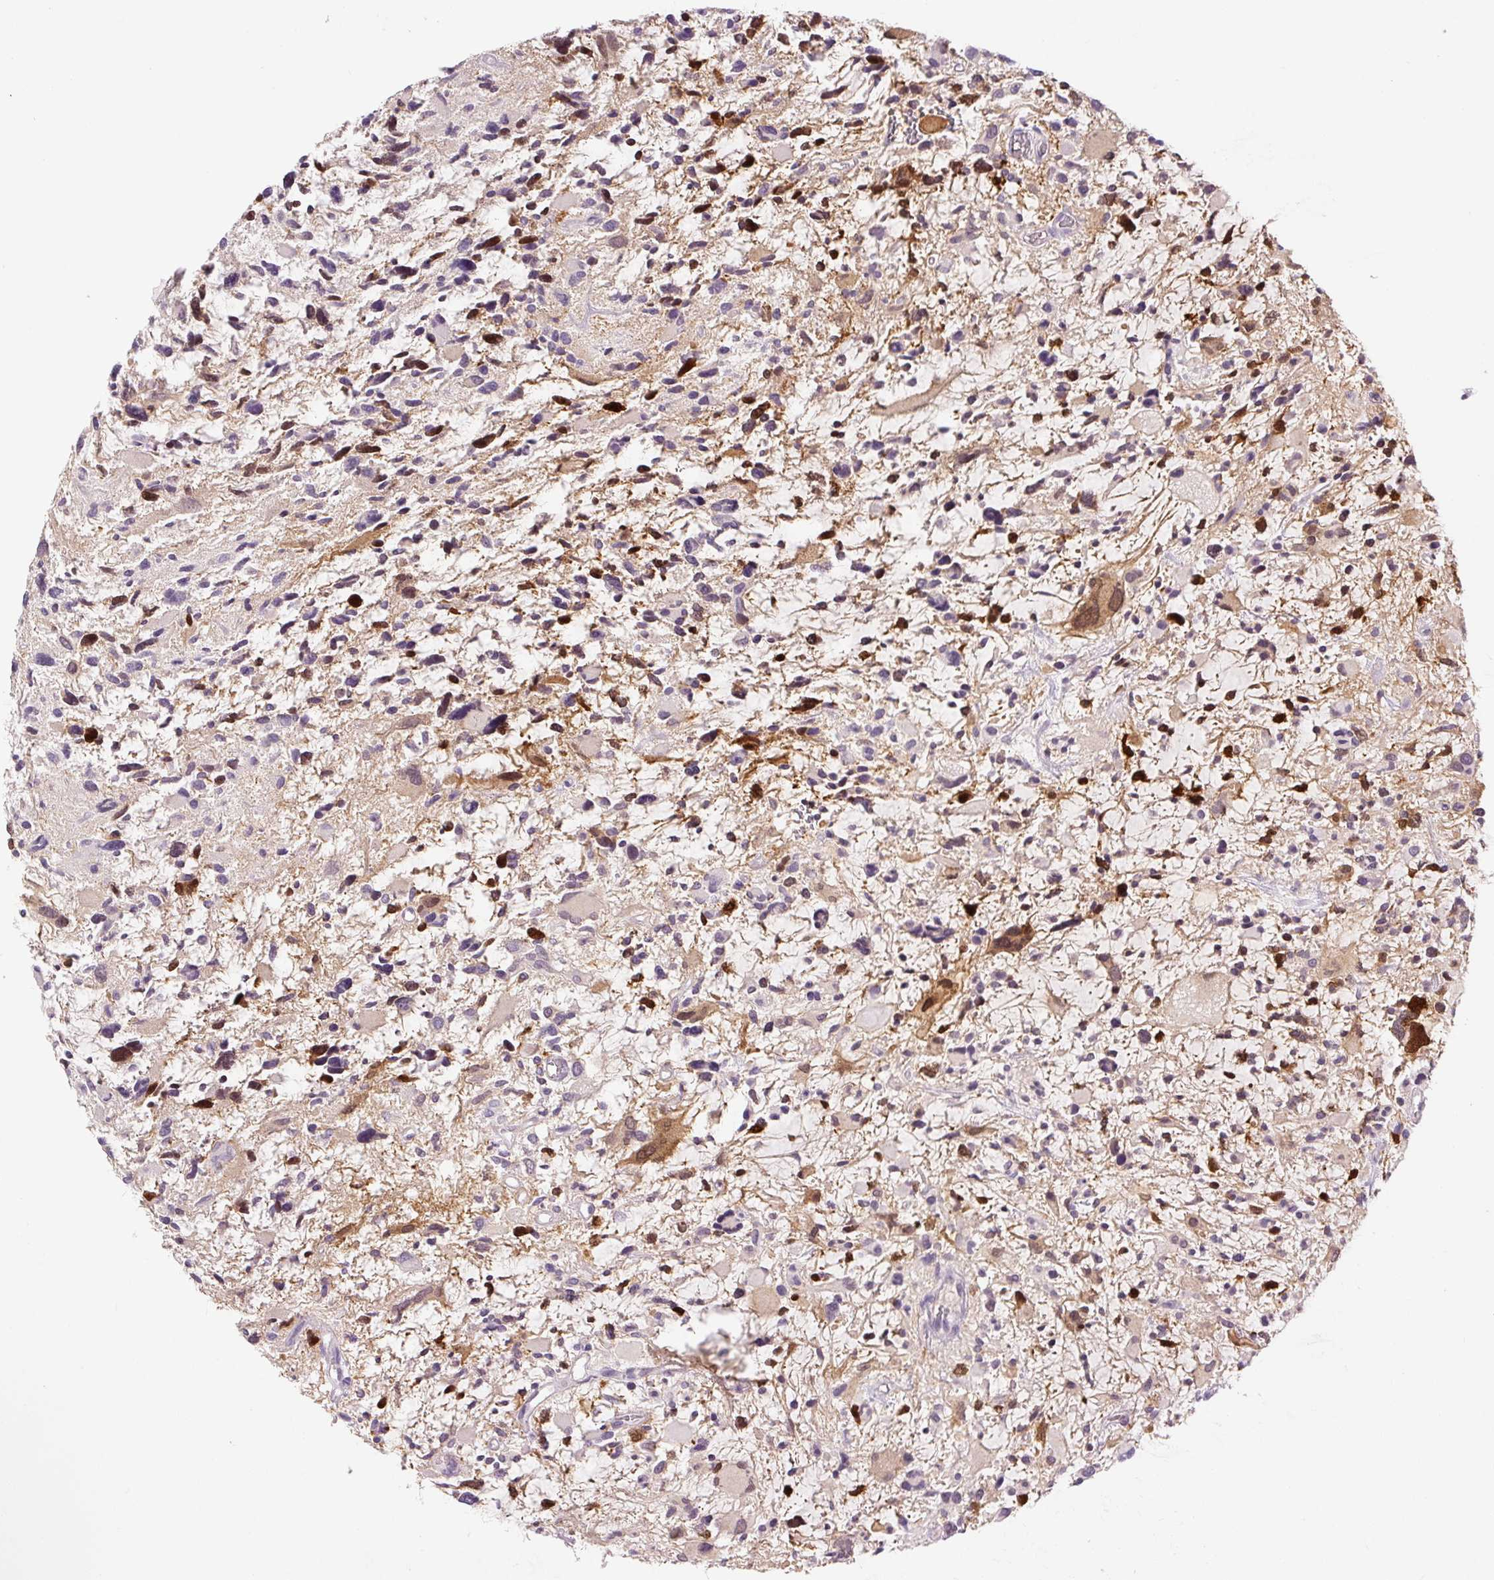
{"staining": {"intensity": "strong", "quantity": "25%-75%", "location": "cytoplasmic/membranous"}, "tissue": "glioma", "cell_type": "Tumor cells", "image_type": "cancer", "snomed": [{"axis": "morphology", "description": "Glioma, malignant, High grade"}, {"axis": "topography", "description": "Brain"}], "caption": "IHC photomicrograph of human glioma stained for a protein (brown), which exhibits high levels of strong cytoplasmic/membranous expression in approximately 25%-75% of tumor cells.", "gene": "FABP7", "patient": {"sex": "female", "age": 11}}